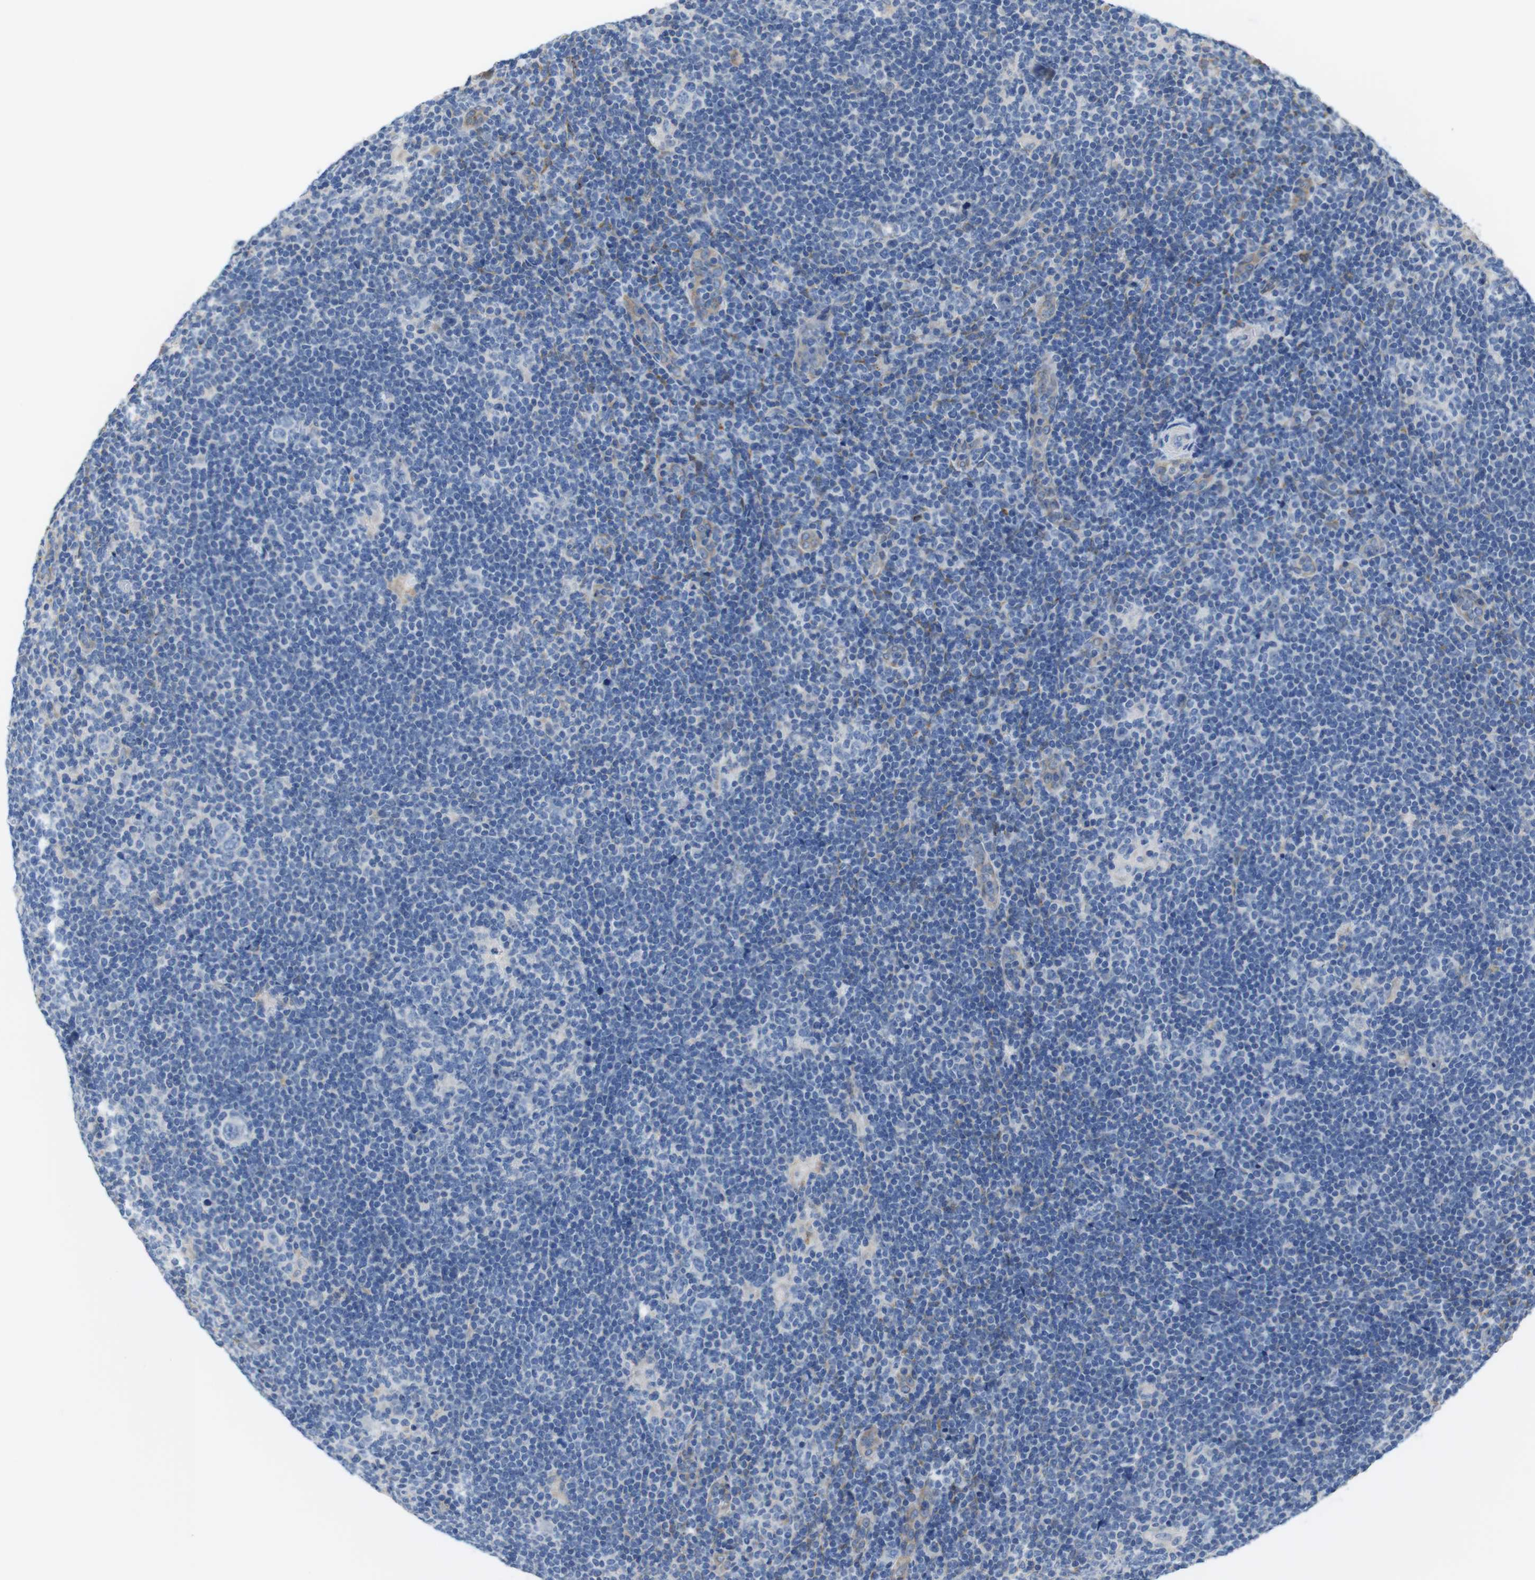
{"staining": {"intensity": "negative", "quantity": "none", "location": "none"}, "tissue": "lymphoma", "cell_type": "Tumor cells", "image_type": "cancer", "snomed": [{"axis": "morphology", "description": "Hodgkin's disease, NOS"}, {"axis": "topography", "description": "Lymph node"}], "caption": "Tumor cells show no significant protein staining in Hodgkin's disease. The staining is performed using DAB brown chromogen with nuclei counter-stained in using hematoxylin.", "gene": "CDH8", "patient": {"sex": "female", "age": 57}}